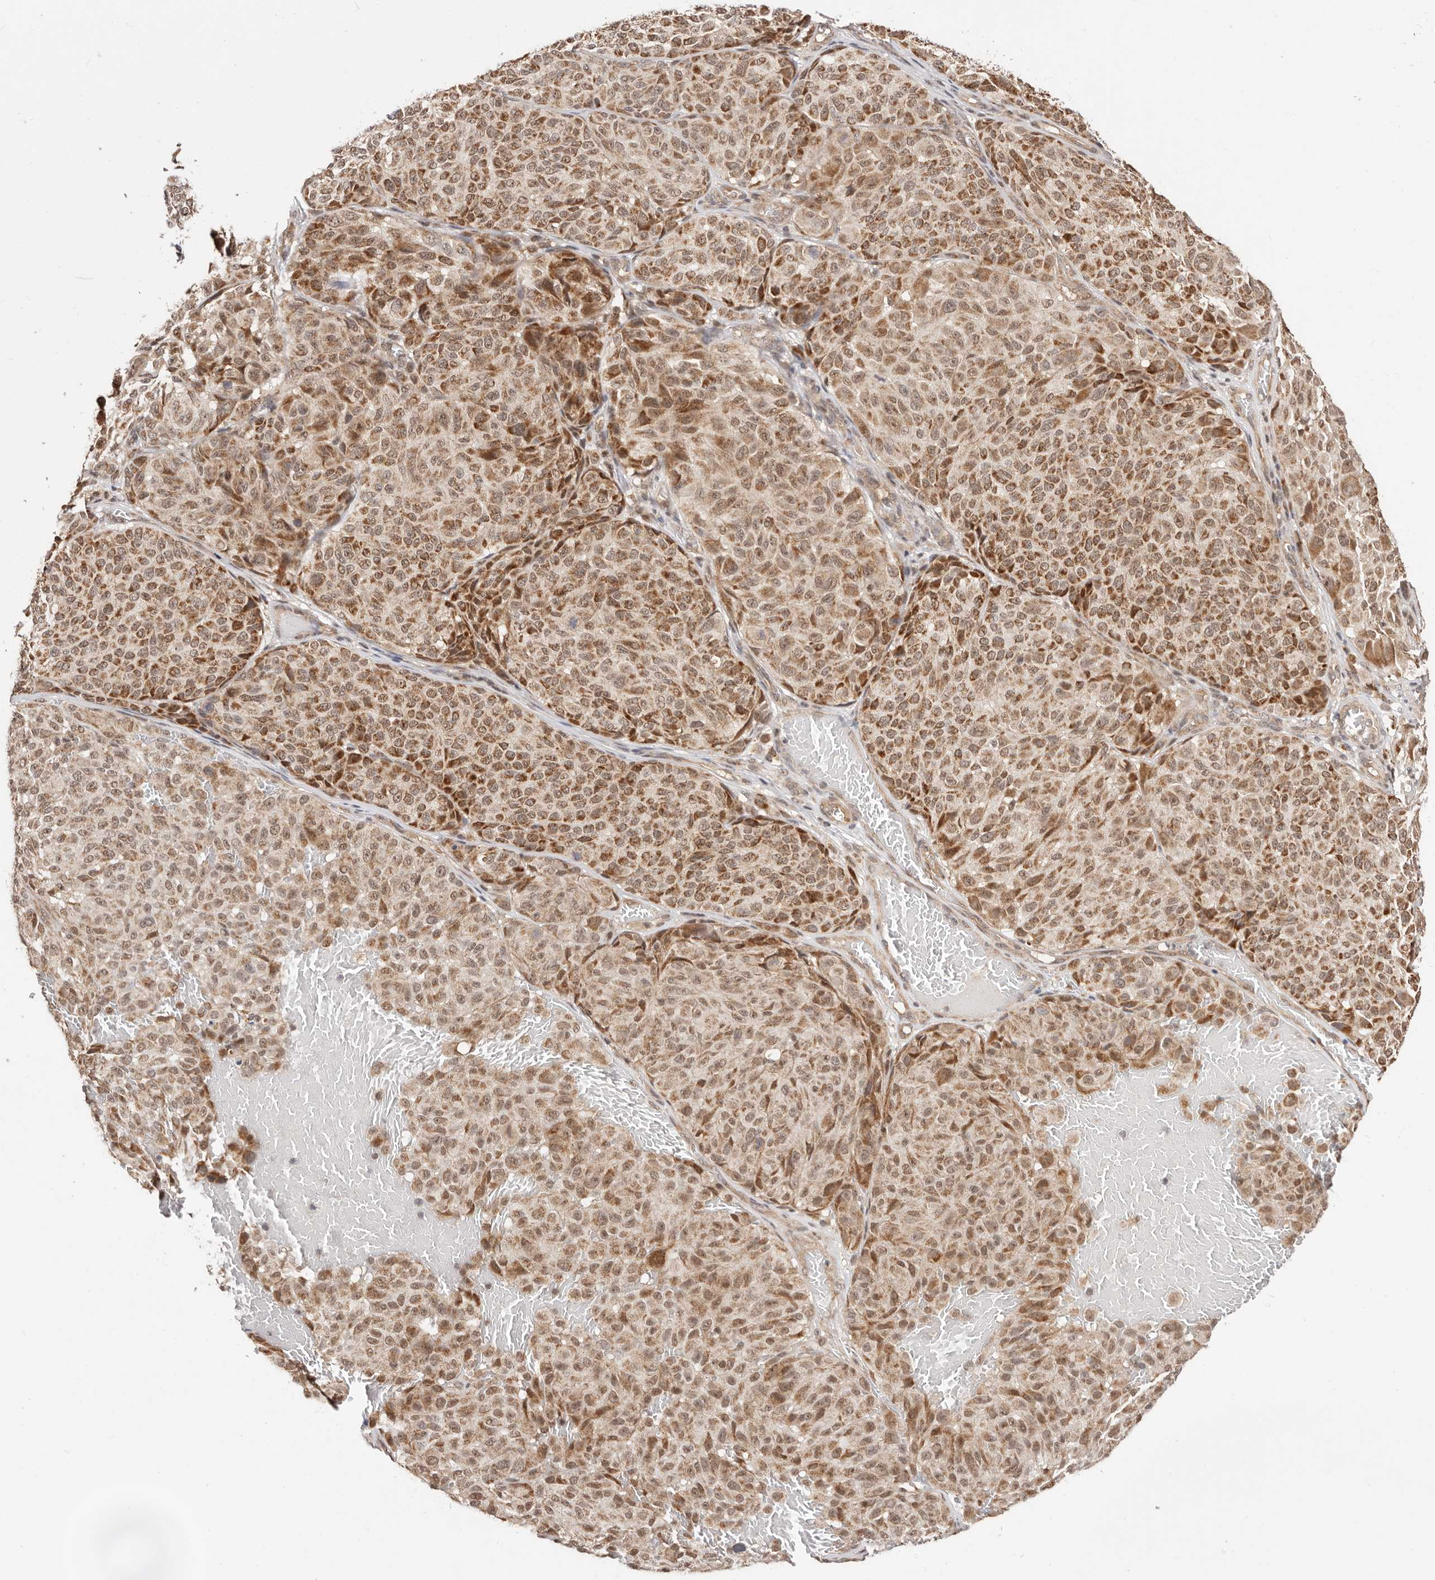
{"staining": {"intensity": "moderate", "quantity": ">75%", "location": "cytoplasmic/membranous,nuclear"}, "tissue": "melanoma", "cell_type": "Tumor cells", "image_type": "cancer", "snomed": [{"axis": "morphology", "description": "Malignant melanoma, NOS"}, {"axis": "topography", "description": "Skin"}], "caption": "The image displays immunohistochemical staining of melanoma. There is moderate cytoplasmic/membranous and nuclear expression is present in approximately >75% of tumor cells.", "gene": "CTNNBL1", "patient": {"sex": "male", "age": 83}}